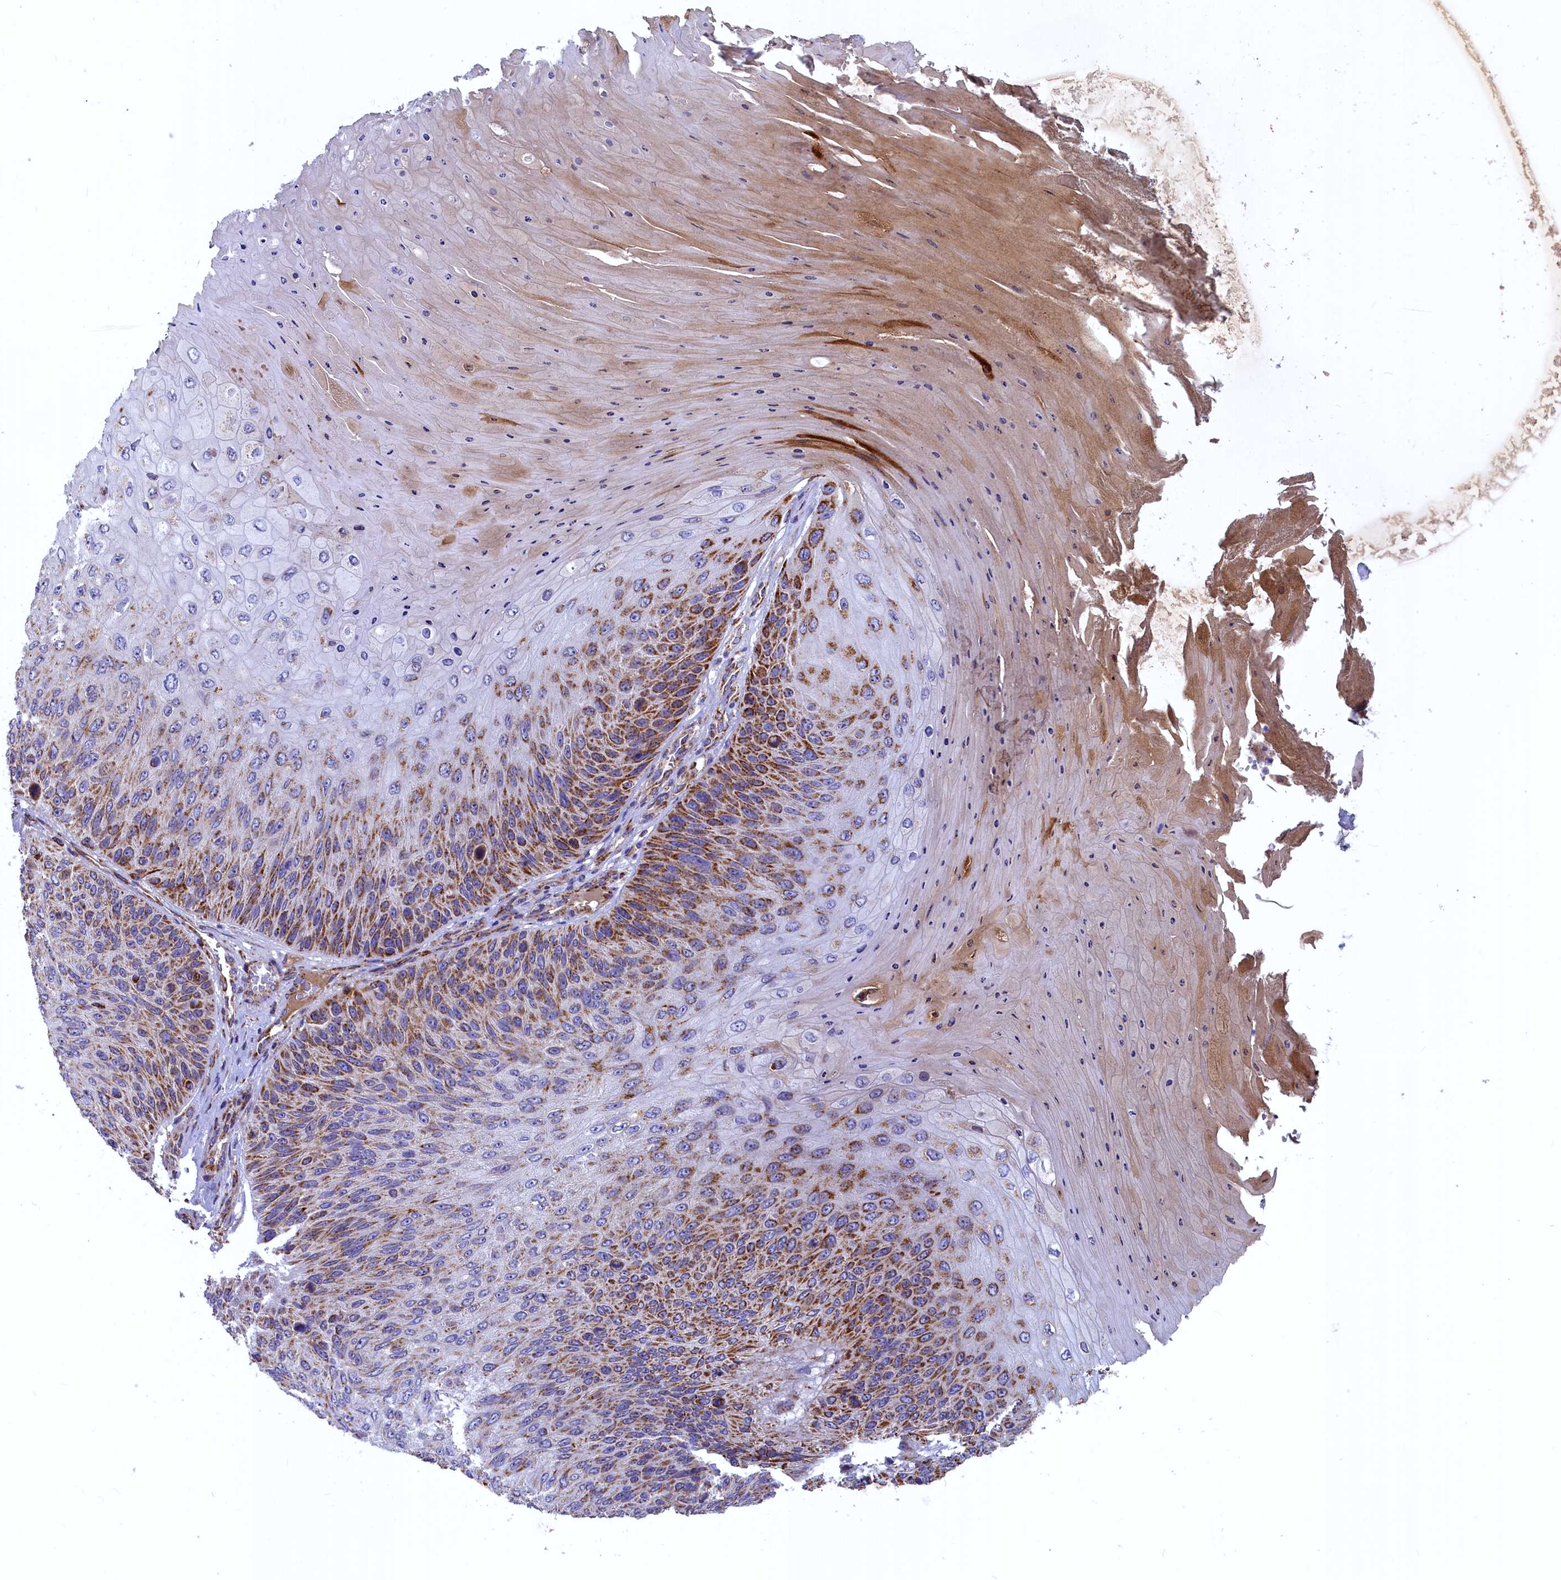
{"staining": {"intensity": "moderate", "quantity": "25%-75%", "location": "cytoplasmic/membranous"}, "tissue": "skin cancer", "cell_type": "Tumor cells", "image_type": "cancer", "snomed": [{"axis": "morphology", "description": "Squamous cell carcinoma, NOS"}, {"axis": "topography", "description": "Skin"}], "caption": "Brown immunohistochemical staining in human skin cancer (squamous cell carcinoma) reveals moderate cytoplasmic/membranous positivity in about 25%-75% of tumor cells. The staining was performed using DAB (3,3'-diaminobenzidine) to visualize the protein expression in brown, while the nuclei were stained in blue with hematoxylin (Magnification: 20x).", "gene": "COX17", "patient": {"sex": "female", "age": 88}}